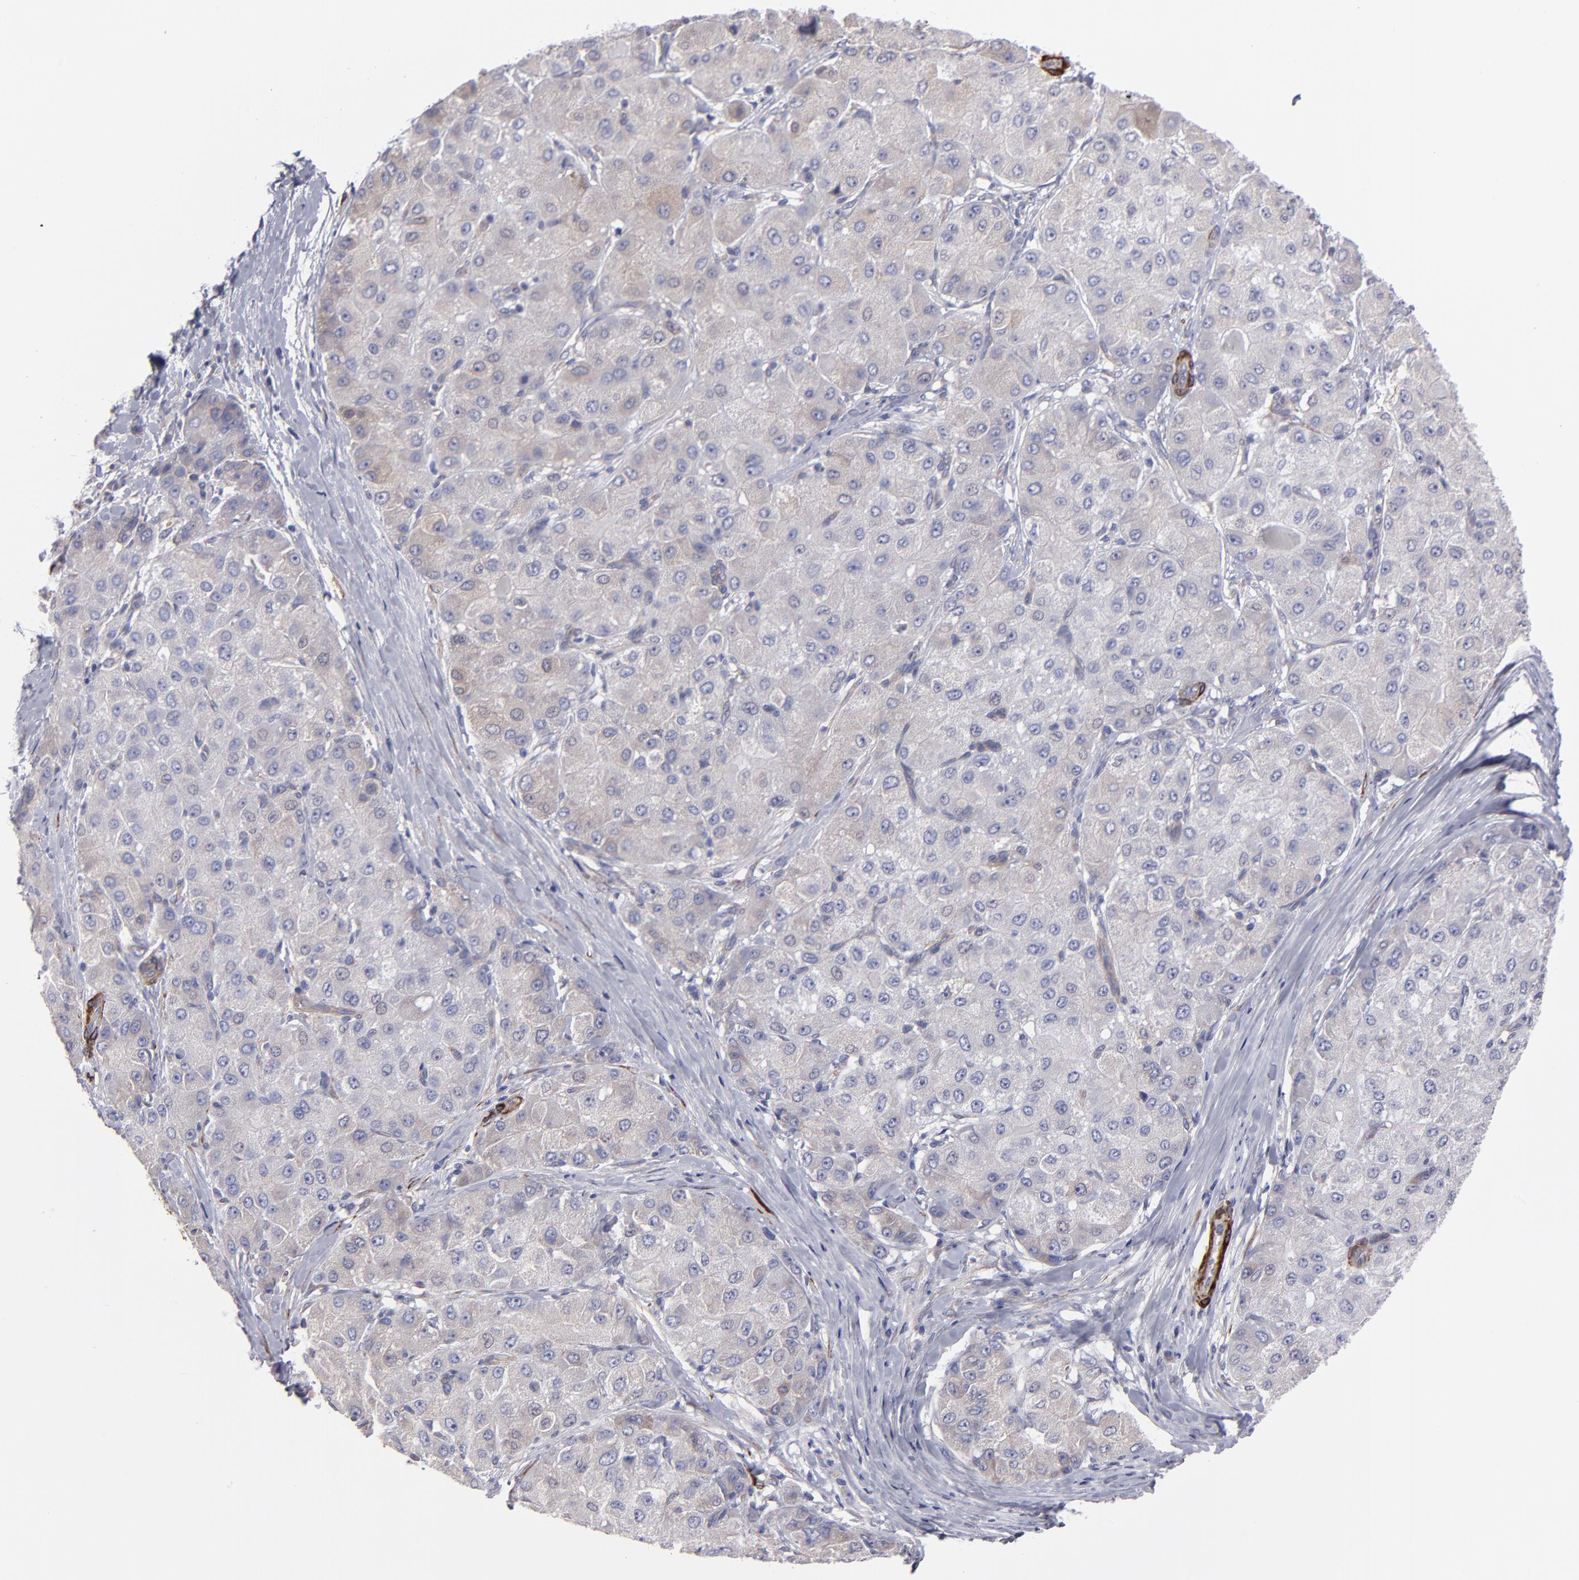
{"staining": {"intensity": "weak", "quantity": "25%-75%", "location": "cytoplasmic/membranous"}, "tissue": "liver cancer", "cell_type": "Tumor cells", "image_type": "cancer", "snomed": [{"axis": "morphology", "description": "Carcinoma, Hepatocellular, NOS"}, {"axis": "topography", "description": "Liver"}], "caption": "Tumor cells reveal weak cytoplasmic/membranous staining in approximately 25%-75% of cells in liver hepatocellular carcinoma. Nuclei are stained in blue.", "gene": "SLMAP", "patient": {"sex": "male", "age": 80}}